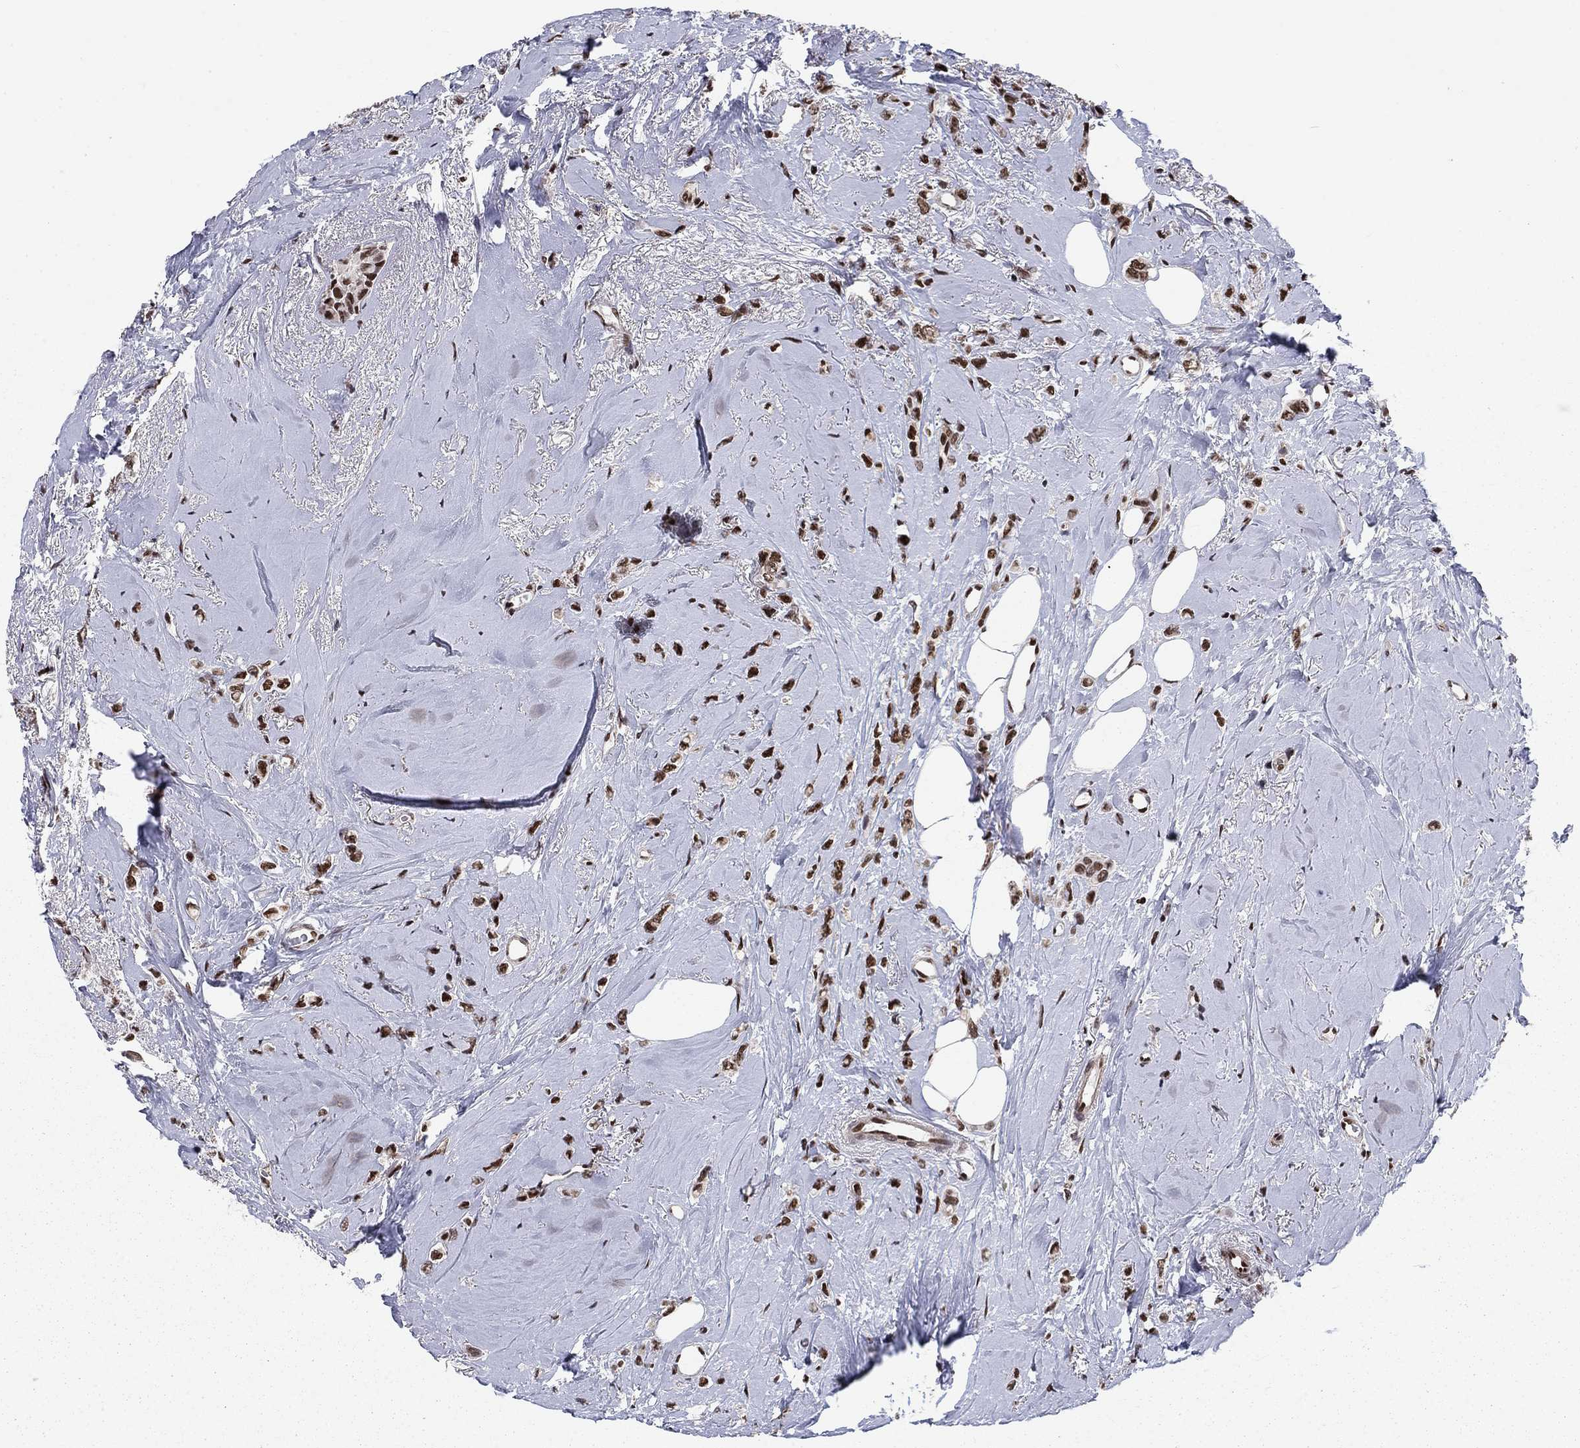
{"staining": {"intensity": "strong", "quantity": ">75%", "location": "nuclear"}, "tissue": "breast cancer", "cell_type": "Tumor cells", "image_type": "cancer", "snomed": [{"axis": "morphology", "description": "Lobular carcinoma"}, {"axis": "topography", "description": "Breast"}], "caption": "This photomicrograph displays immunohistochemistry staining of human breast lobular carcinoma, with high strong nuclear staining in approximately >75% of tumor cells.", "gene": "RPRD1B", "patient": {"sex": "female", "age": 66}}